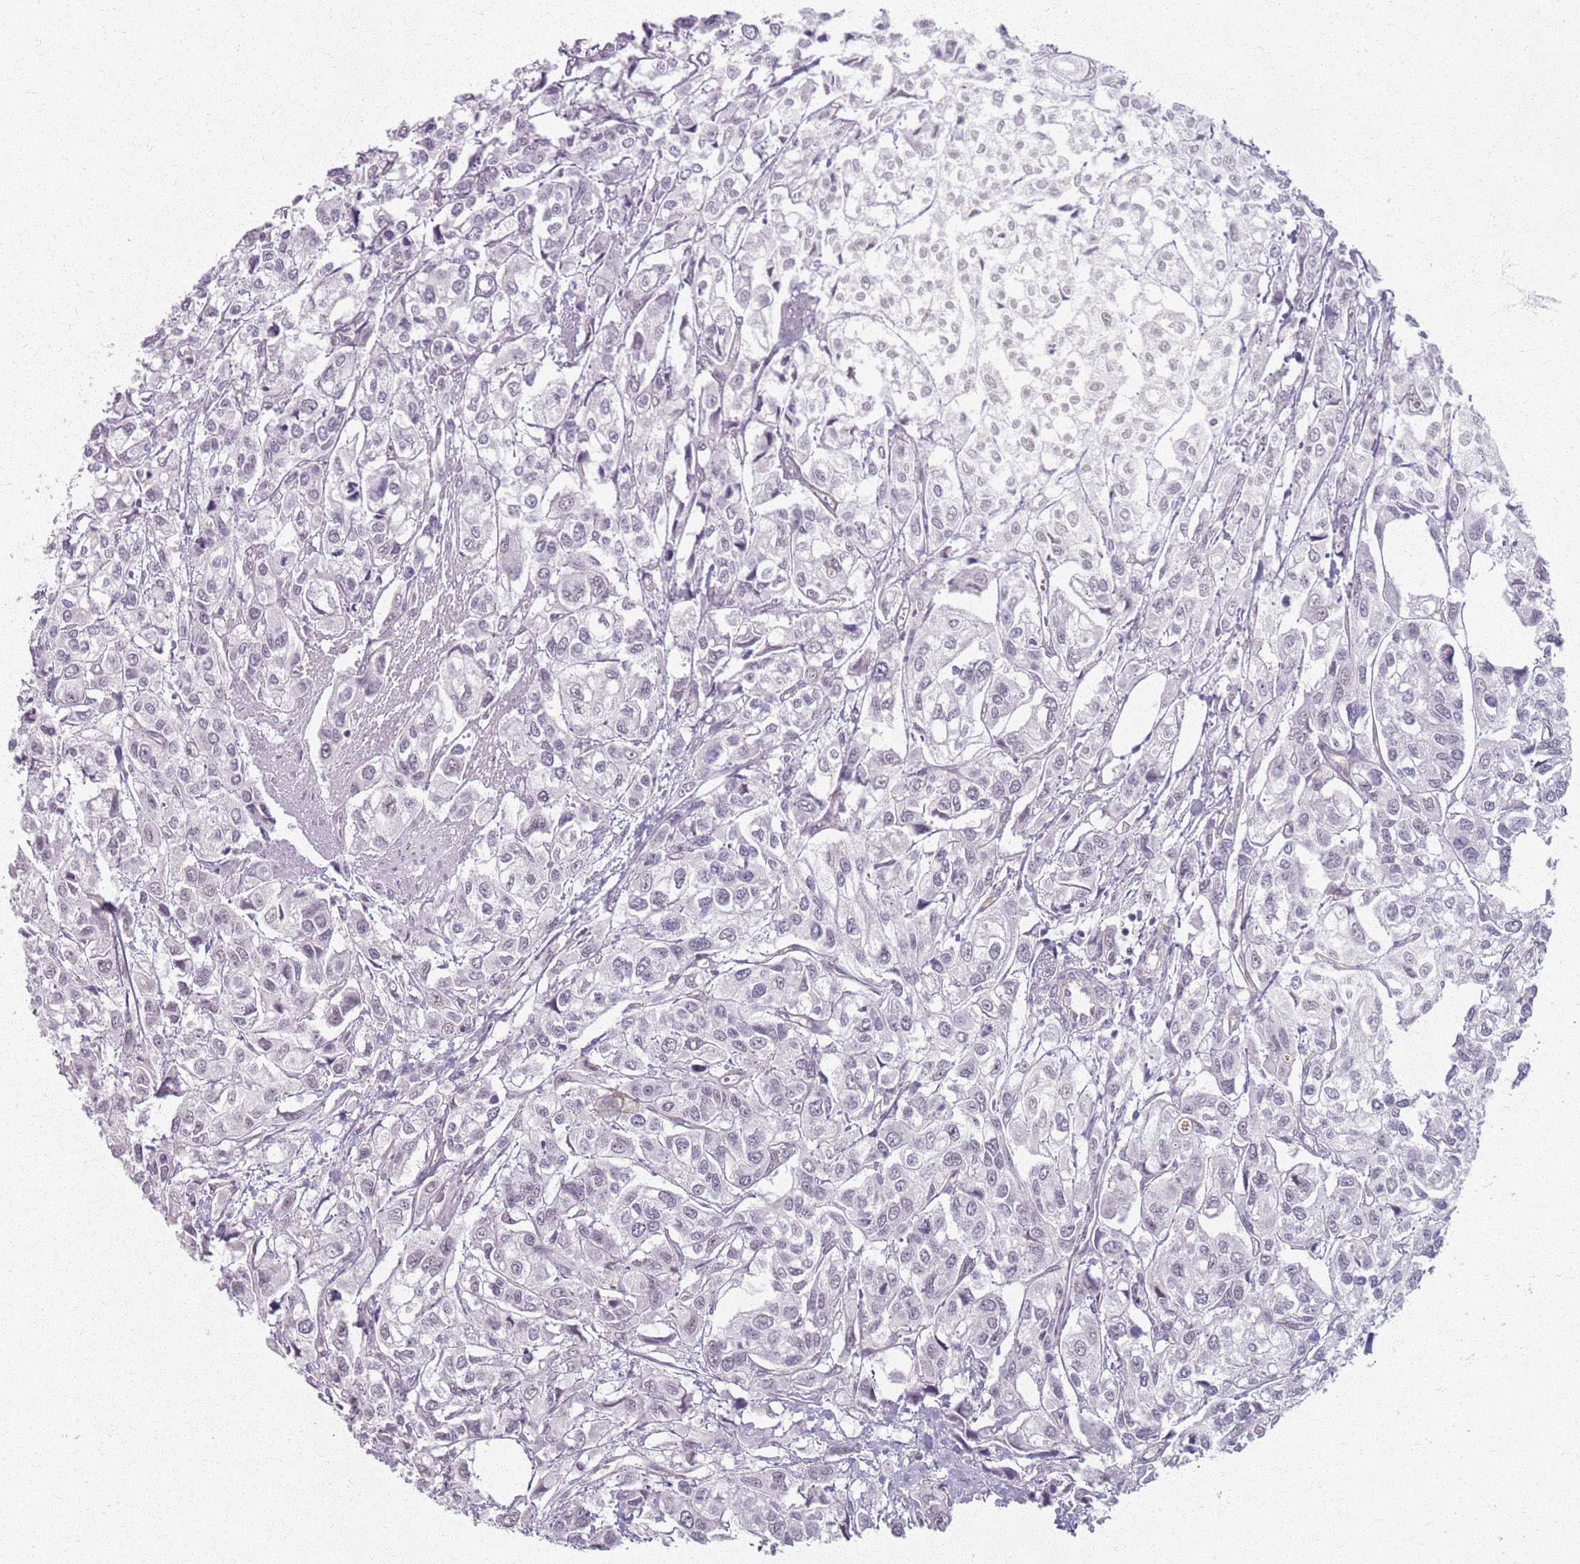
{"staining": {"intensity": "negative", "quantity": "none", "location": "none"}, "tissue": "urothelial cancer", "cell_type": "Tumor cells", "image_type": "cancer", "snomed": [{"axis": "morphology", "description": "Urothelial carcinoma, High grade"}, {"axis": "topography", "description": "Urinary bladder"}], "caption": "This is a micrograph of immunohistochemistry staining of urothelial cancer, which shows no expression in tumor cells.", "gene": "KCNA5", "patient": {"sex": "male", "age": 67}}